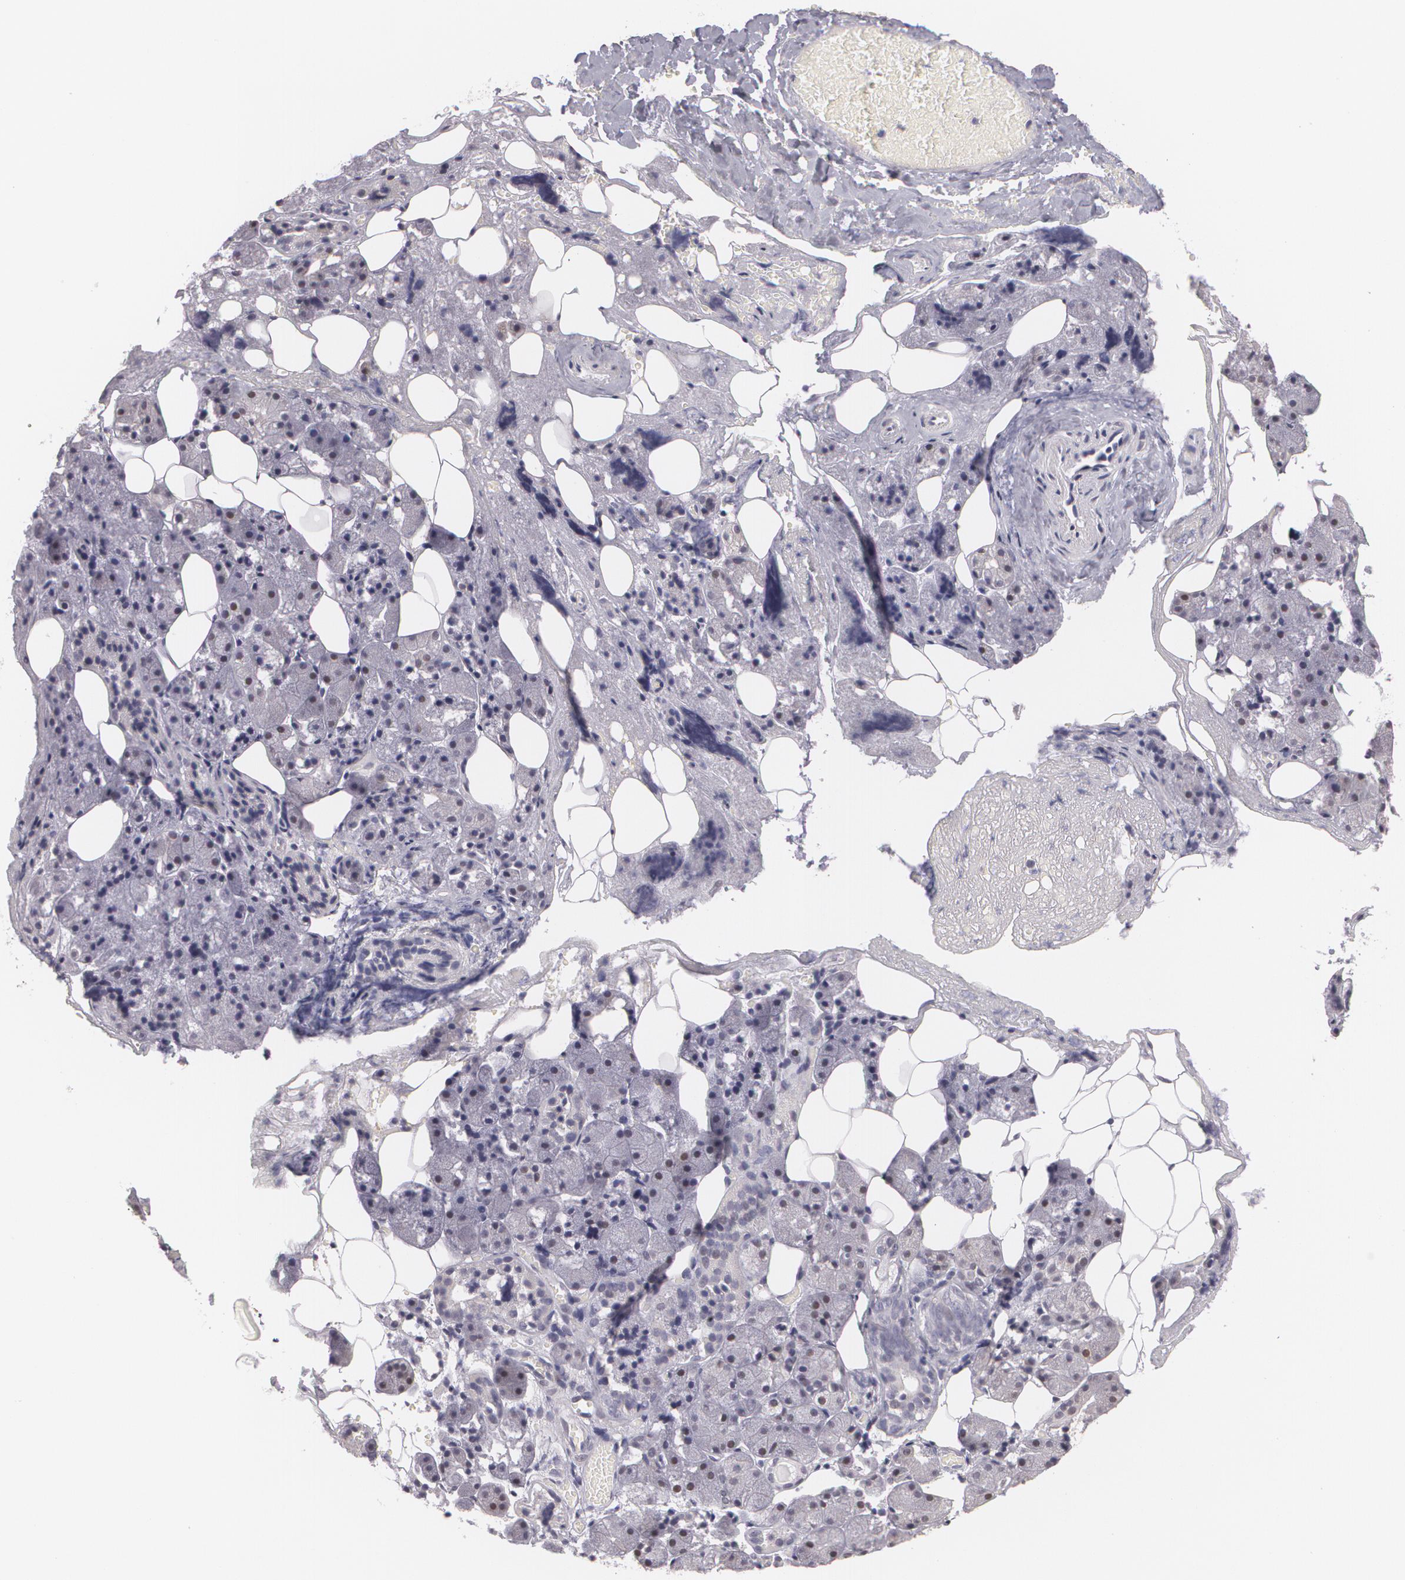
{"staining": {"intensity": "moderate", "quantity": "<25%", "location": "nuclear"}, "tissue": "salivary gland", "cell_type": "Glandular cells", "image_type": "normal", "snomed": [{"axis": "morphology", "description": "Normal tissue, NOS"}, {"axis": "topography", "description": "Salivary gland"}], "caption": "The image demonstrates immunohistochemical staining of normal salivary gland. There is moderate nuclear positivity is identified in approximately <25% of glandular cells.", "gene": "ZBTB16", "patient": {"sex": "female", "age": 55}}